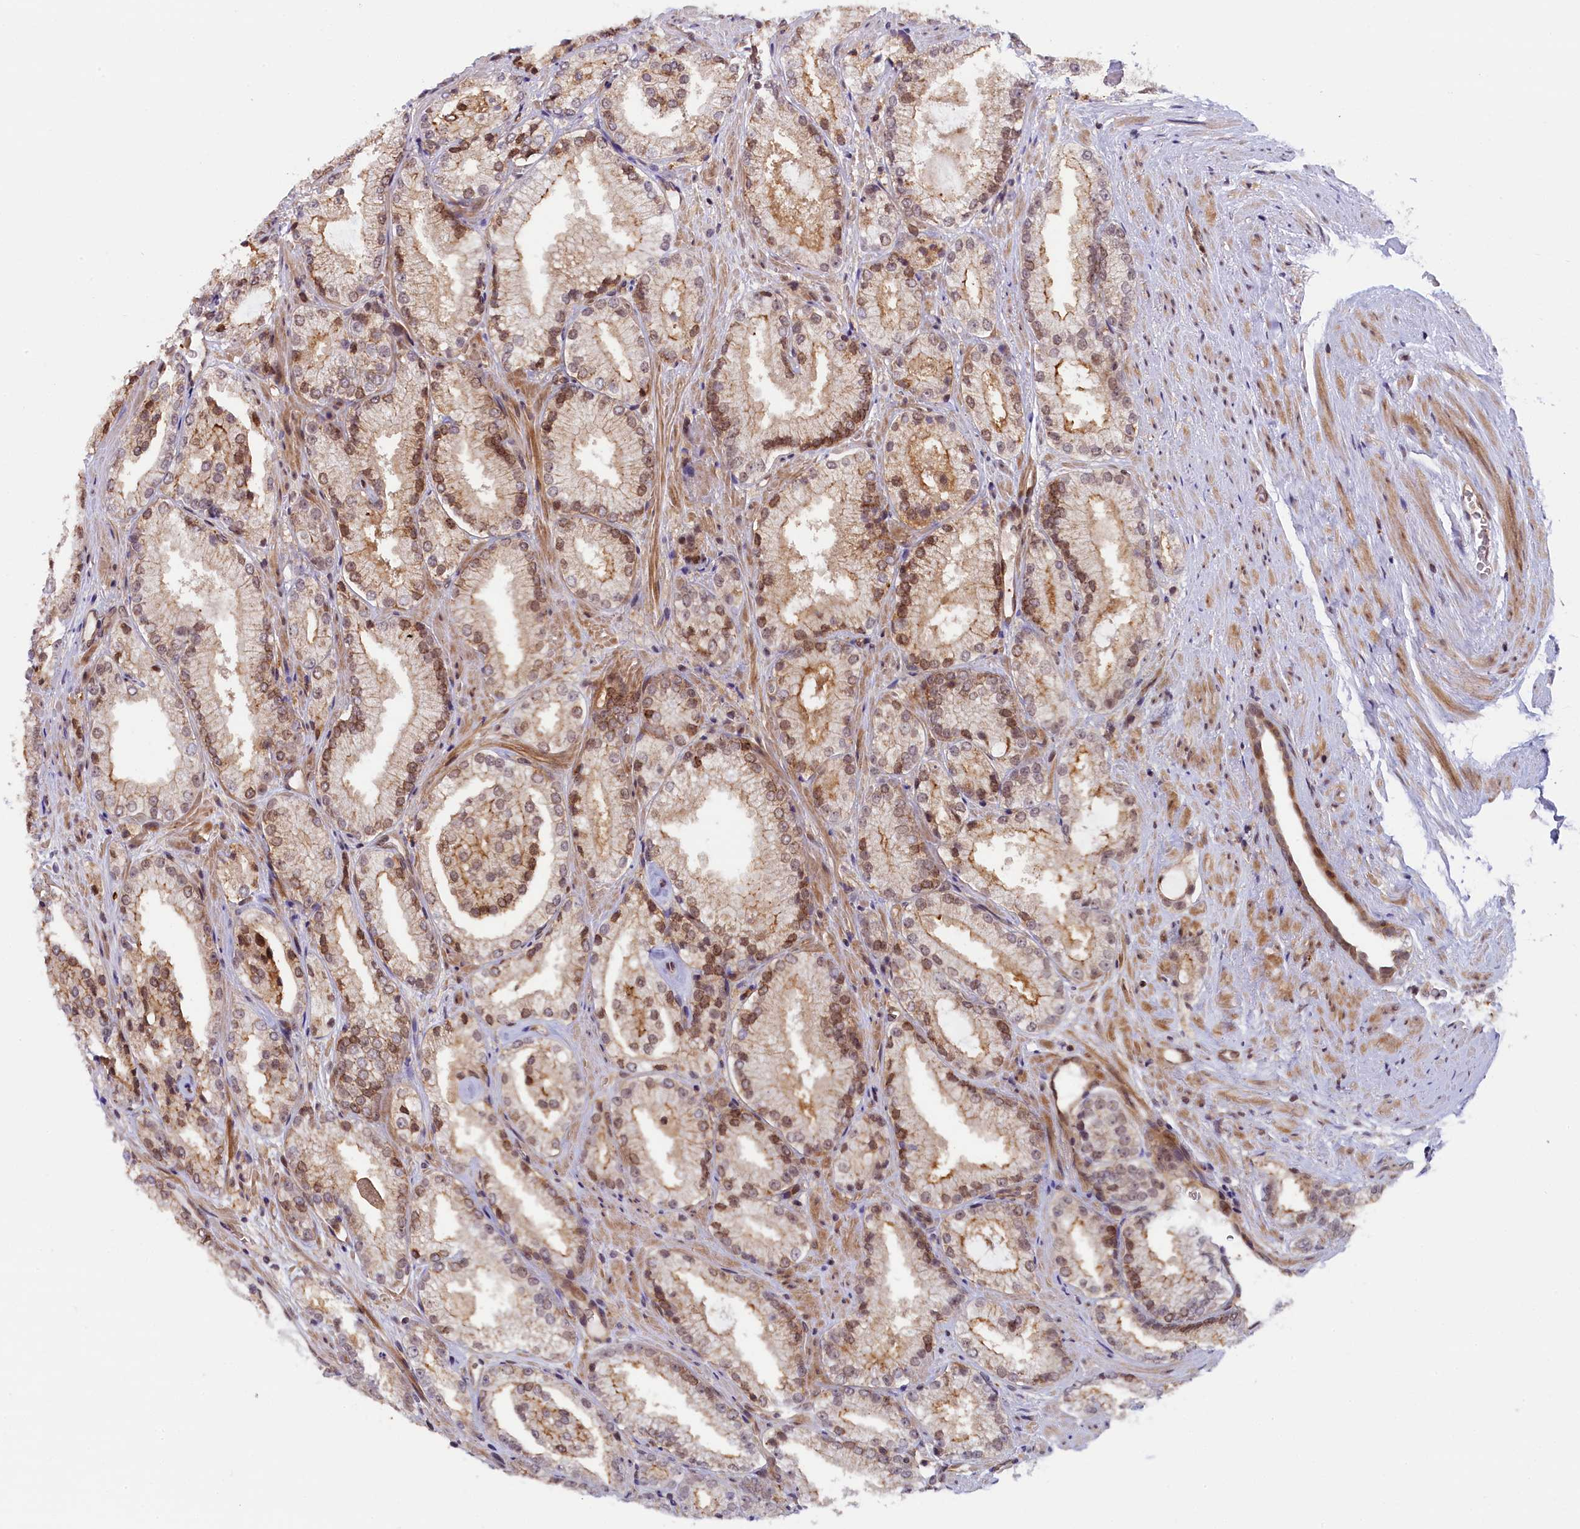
{"staining": {"intensity": "moderate", "quantity": ">75%", "location": "nuclear"}, "tissue": "prostate cancer", "cell_type": "Tumor cells", "image_type": "cancer", "snomed": [{"axis": "morphology", "description": "Adenocarcinoma, High grade"}, {"axis": "topography", "description": "Prostate"}], "caption": "Approximately >75% of tumor cells in prostate cancer (high-grade adenocarcinoma) show moderate nuclear protein expression as visualized by brown immunohistochemical staining.", "gene": "FCHO1", "patient": {"sex": "male", "age": 73}}